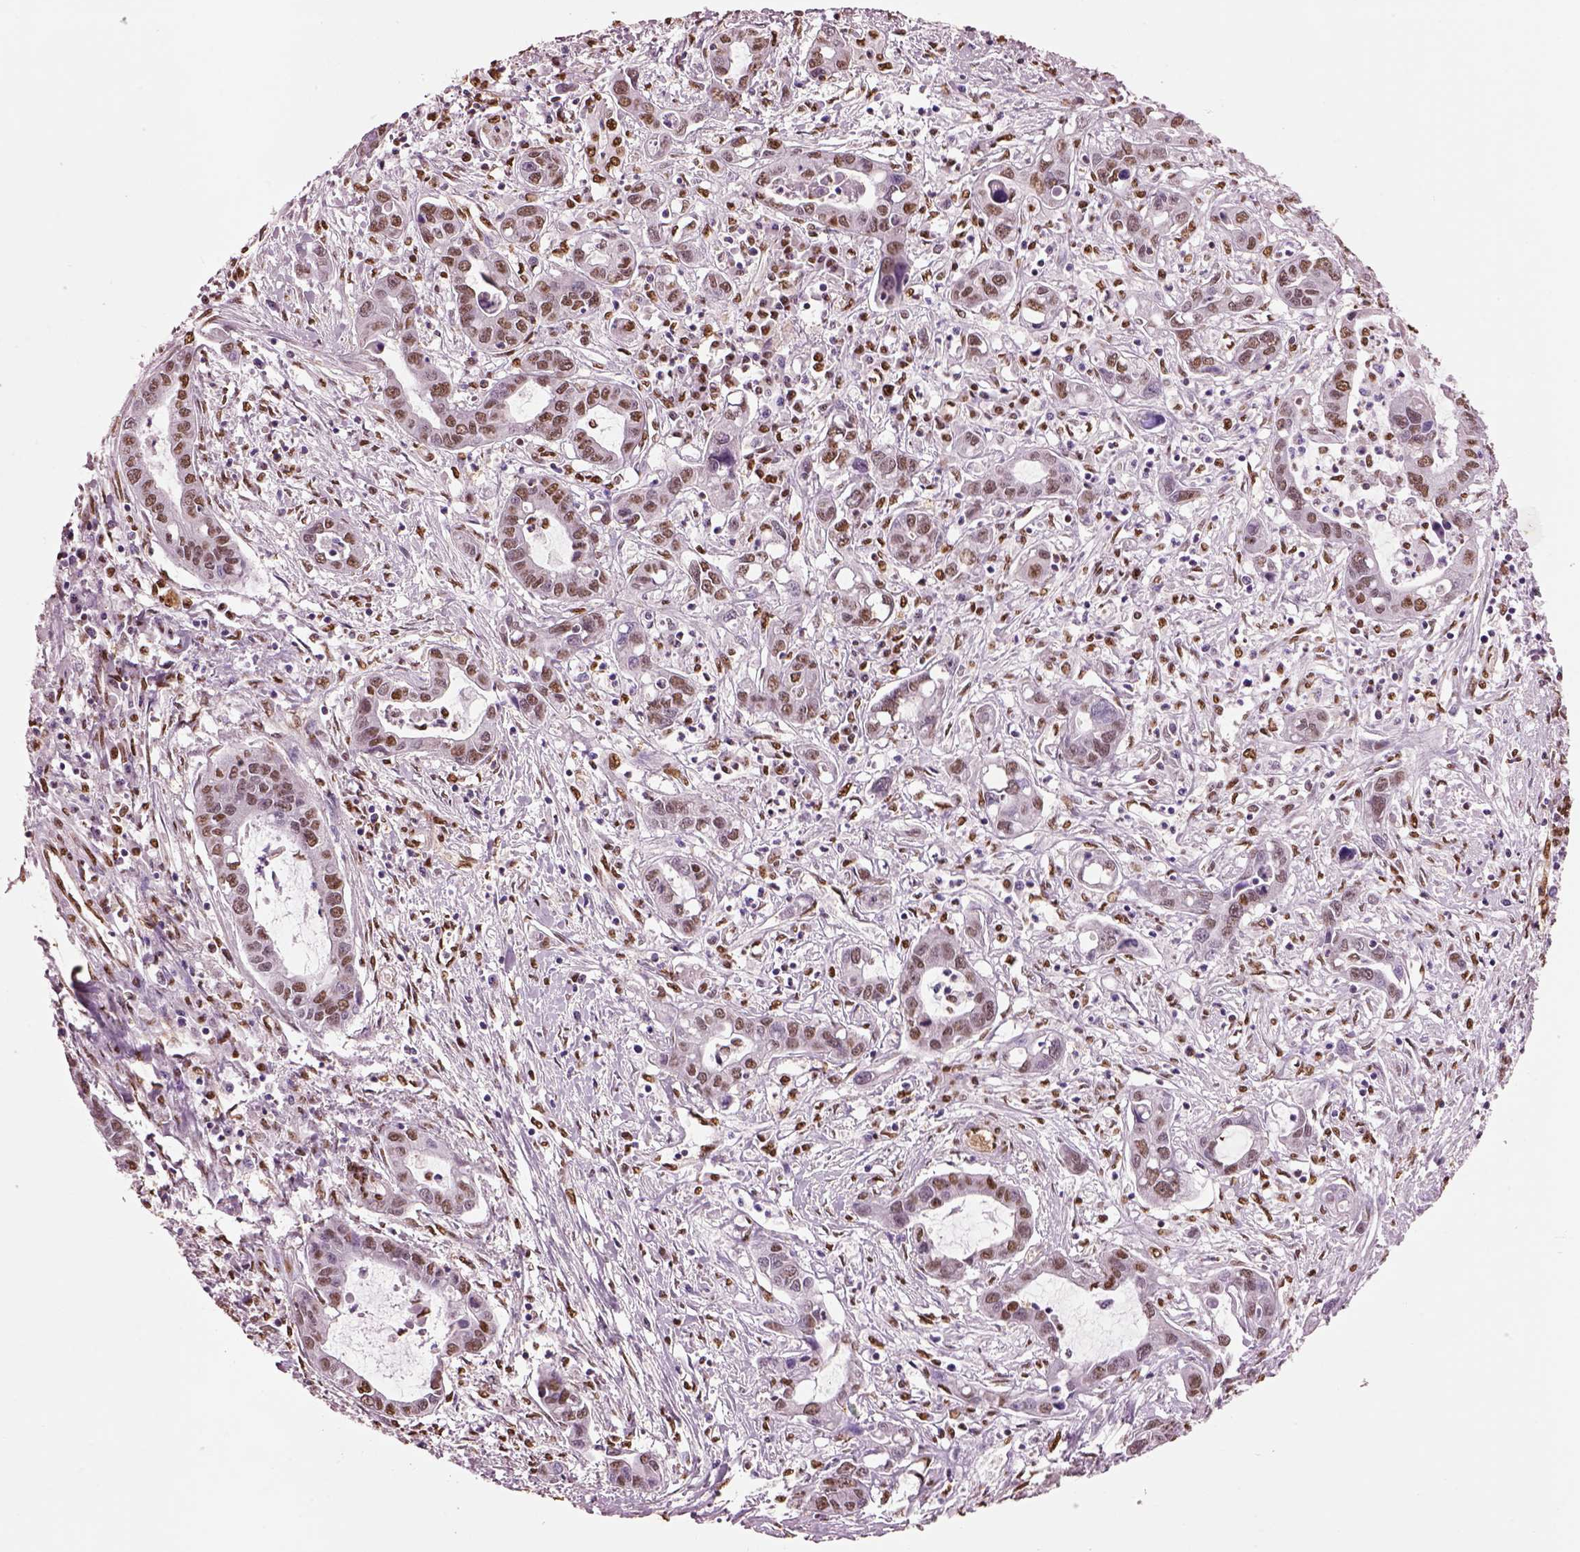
{"staining": {"intensity": "moderate", "quantity": ">75%", "location": "nuclear"}, "tissue": "liver cancer", "cell_type": "Tumor cells", "image_type": "cancer", "snomed": [{"axis": "morphology", "description": "Cholangiocarcinoma"}, {"axis": "topography", "description": "Liver"}], "caption": "This photomicrograph reveals immunohistochemistry staining of human liver cancer (cholangiocarcinoma), with medium moderate nuclear staining in approximately >75% of tumor cells.", "gene": "DDX3X", "patient": {"sex": "male", "age": 58}}